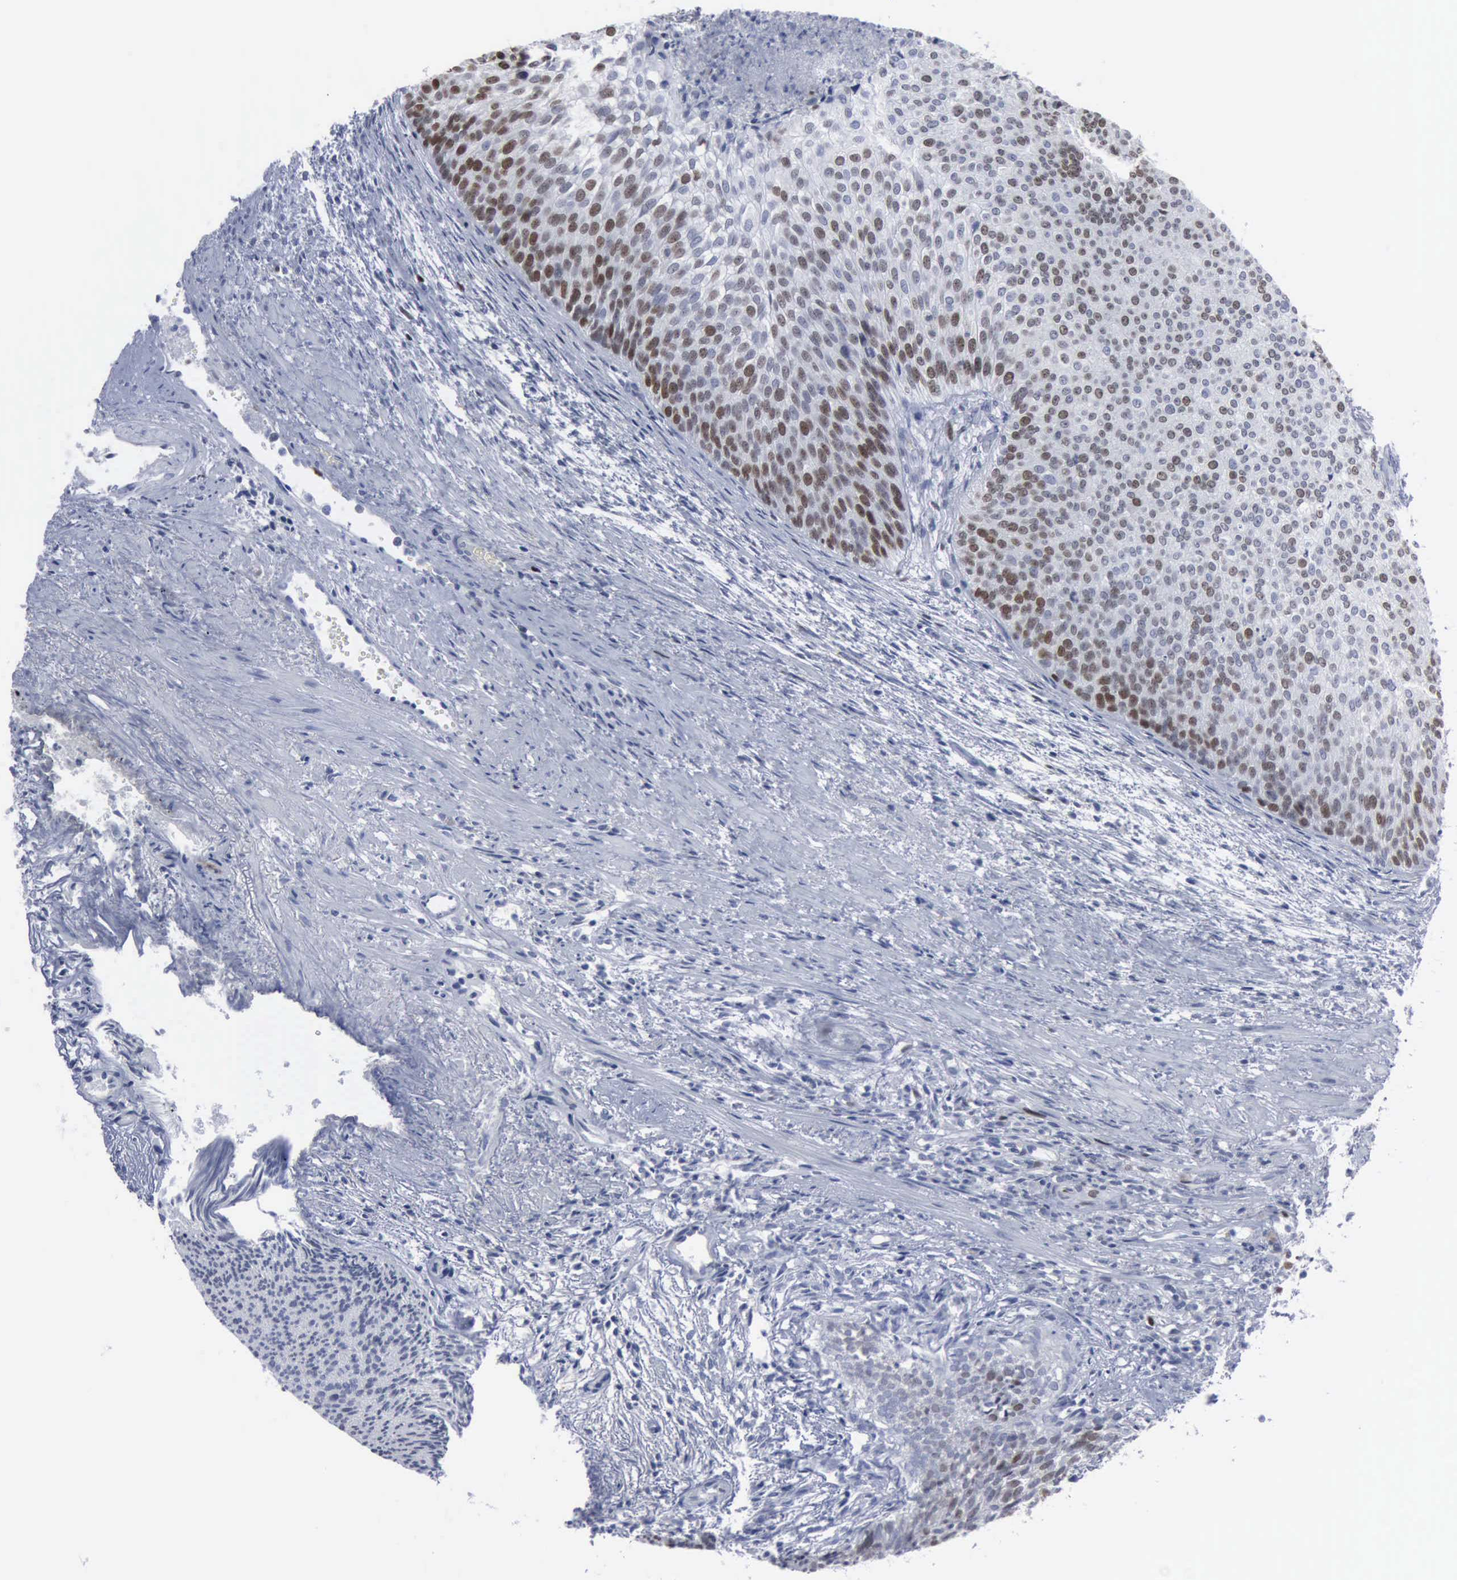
{"staining": {"intensity": "strong", "quantity": "<25%", "location": "nuclear"}, "tissue": "urothelial cancer", "cell_type": "Tumor cells", "image_type": "cancer", "snomed": [{"axis": "morphology", "description": "Urothelial carcinoma, Low grade"}, {"axis": "topography", "description": "Urinary bladder"}], "caption": "Protein expression analysis of urothelial cancer shows strong nuclear expression in about <25% of tumor cells.", "gene": "MCM5", "patient": {"sex": "male", "age": 84}}